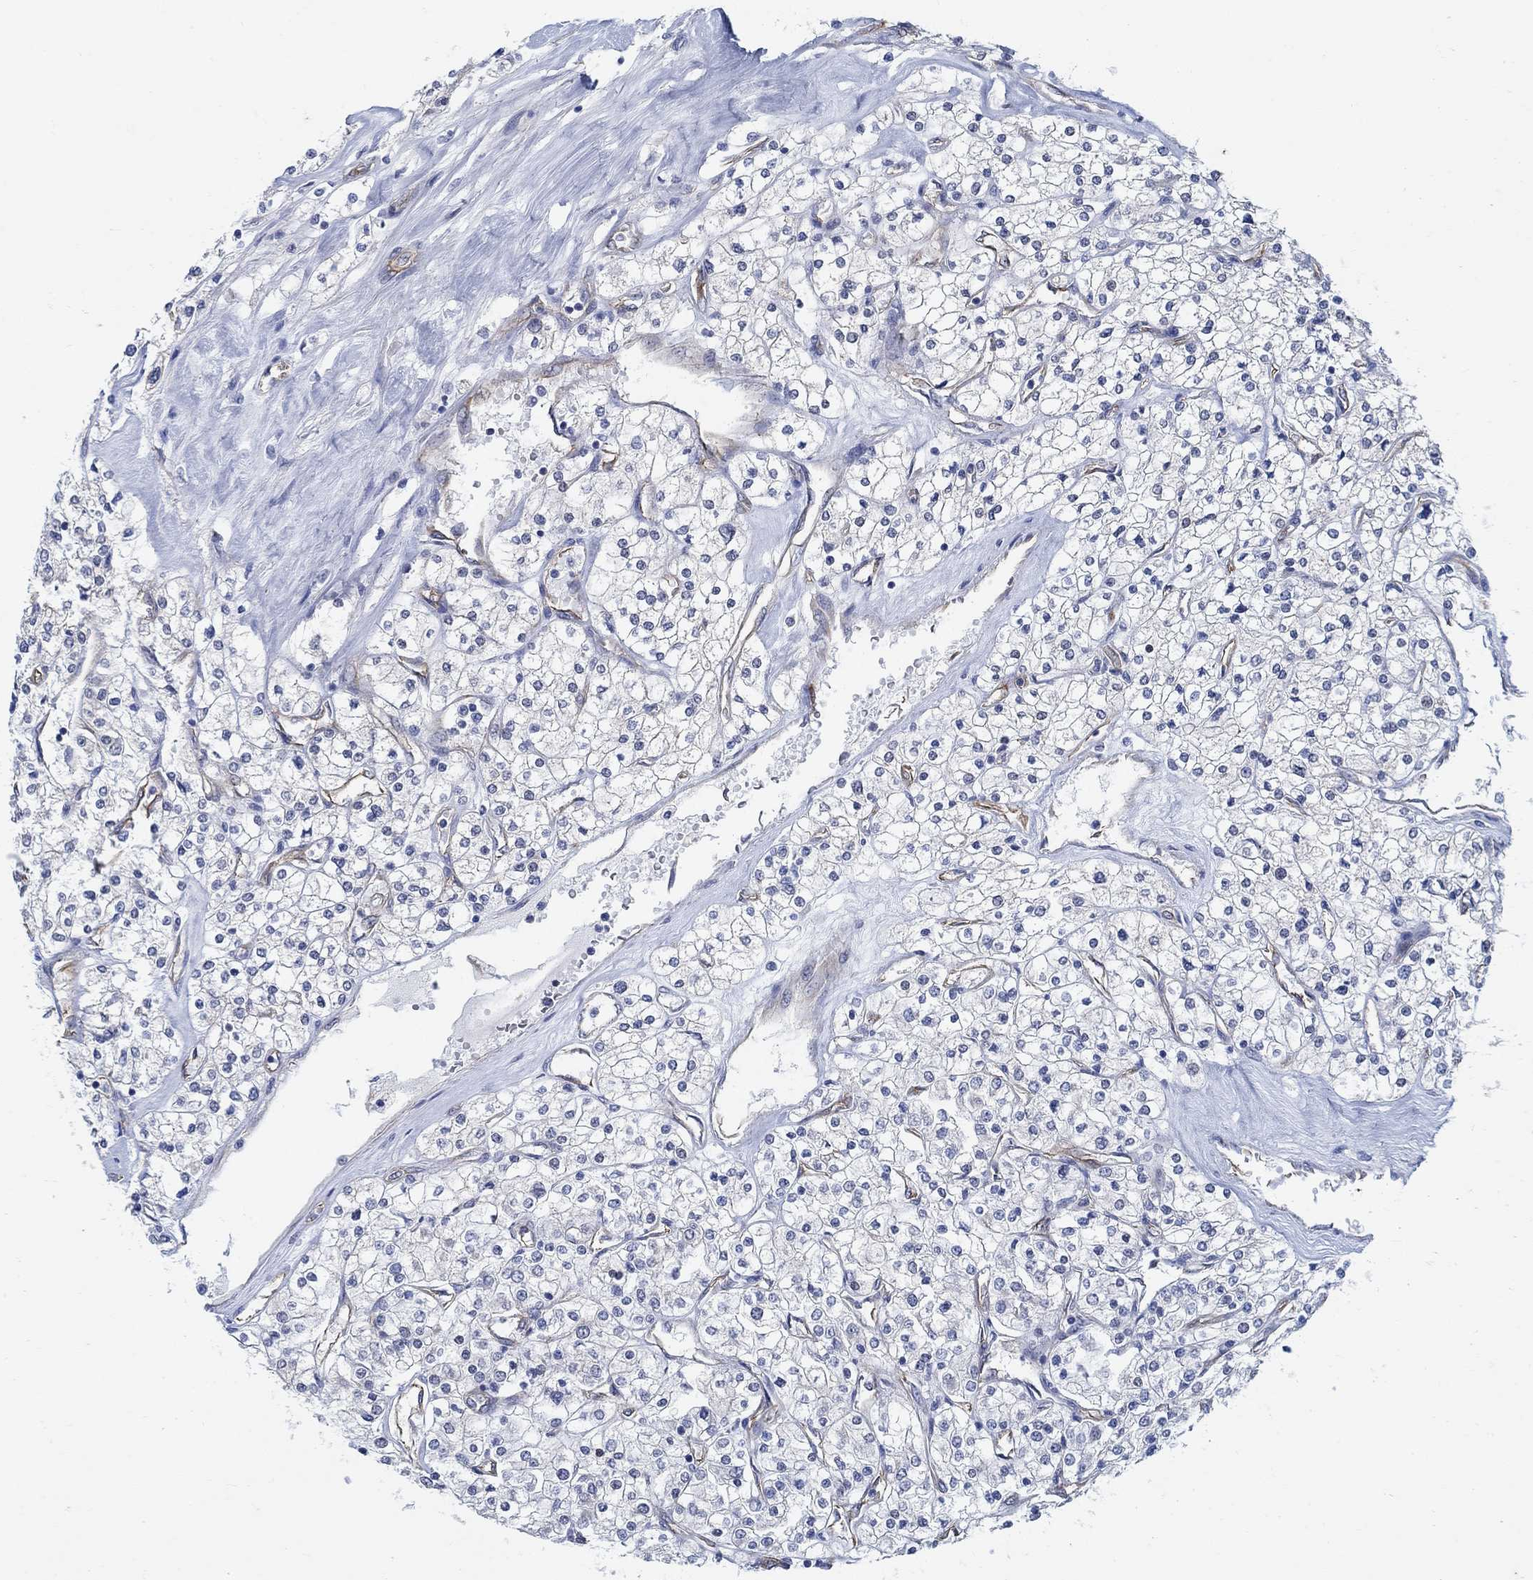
{"staining": {"intensity": "negative", "quantity": "none", "location": "none"}, "tissue": "renal cancer", "cell_type": "Tumor cells", "image_type": "cancer", "snomed": [{"axis": "morphology", "description": "Adenocarcinoma, NOS"}, {"axis": "topography", "description": "Kidney"}], "caption": "High power microscopy image of an IHC histopathology image of adenocarcinoma (renal), revealing no significant expression in tumor cells. Nuclei are stained in blue.", "gene": "TMEM198", "patient": {"sex": "male", "age": 80}}